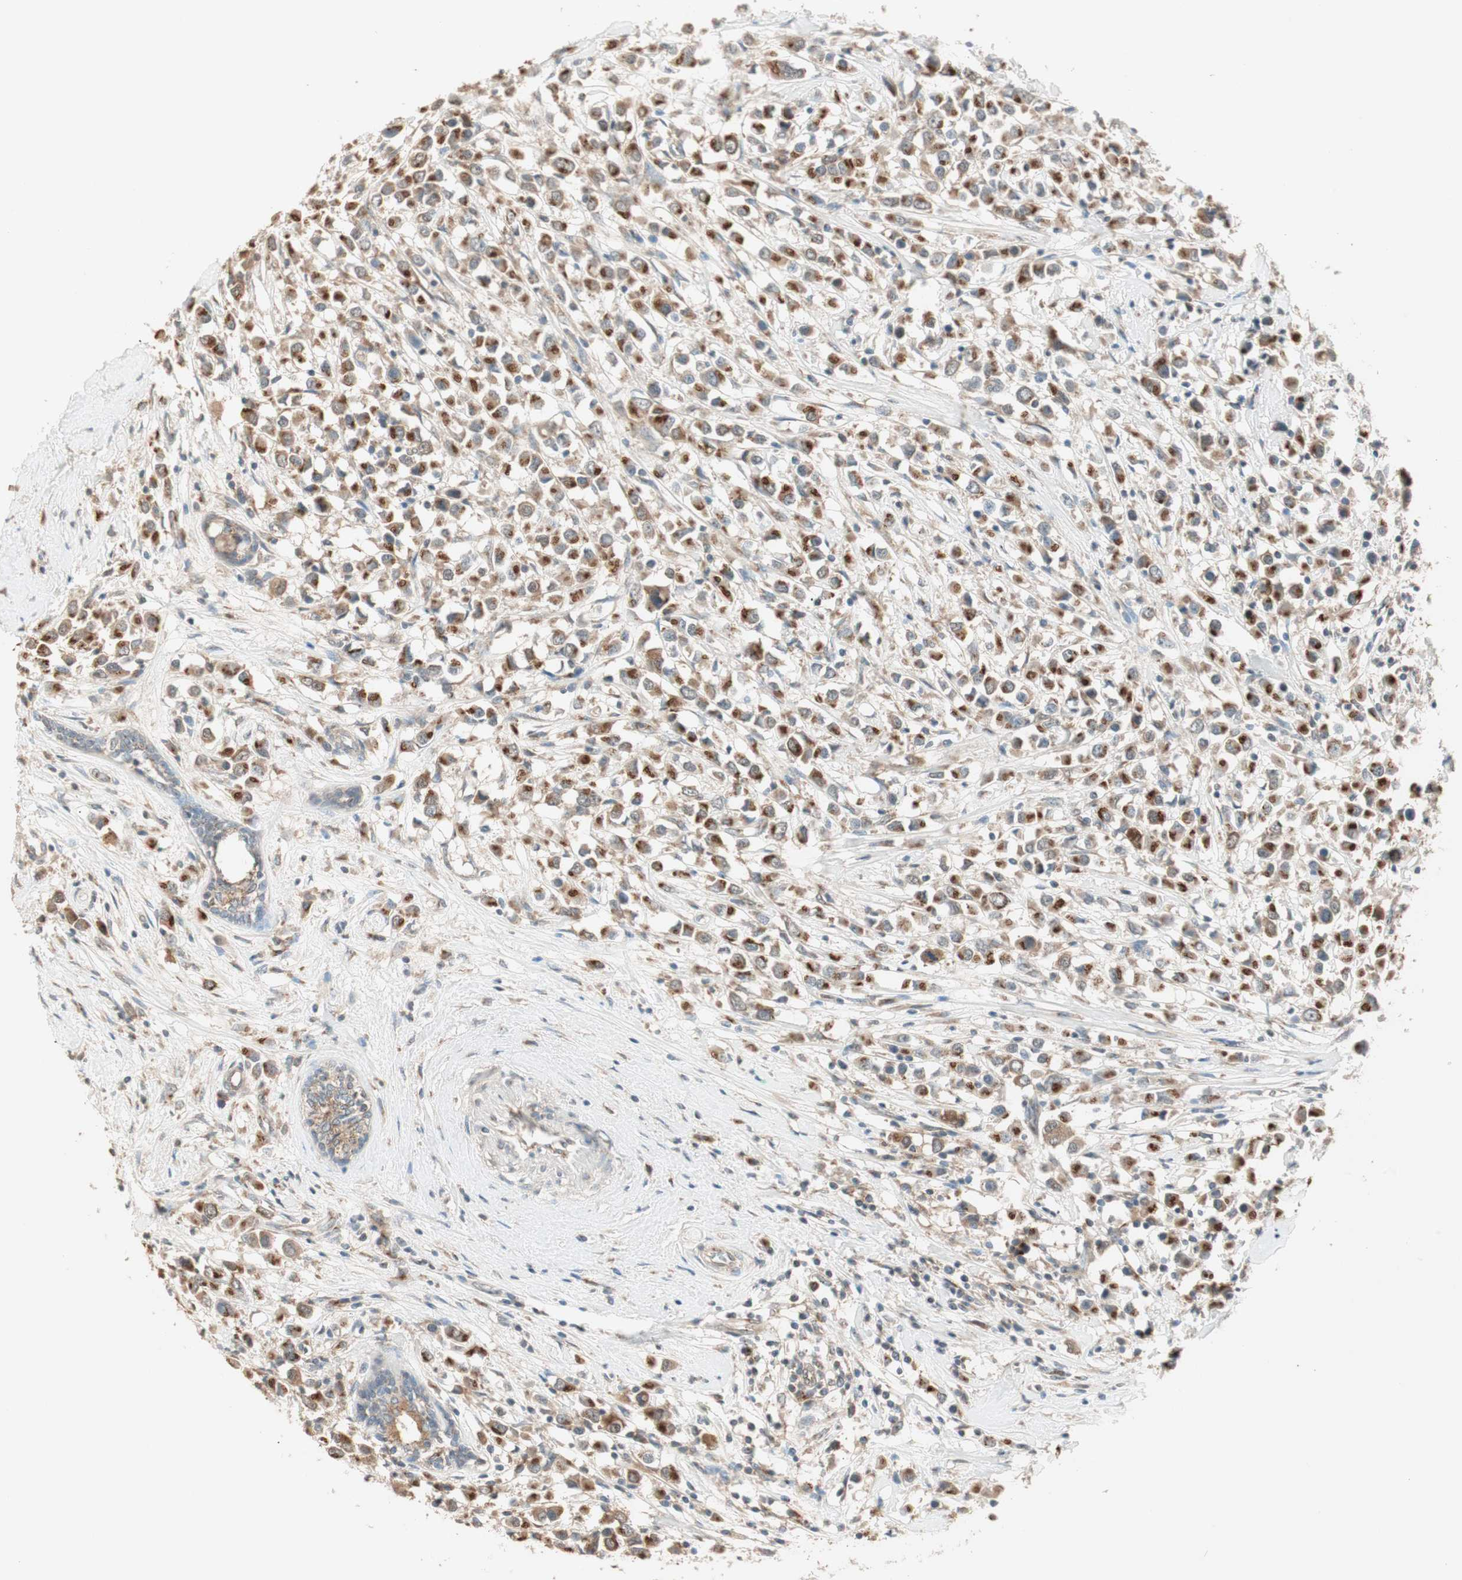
{"staining": {"intensity": "moderate", "quantity": ">75%", "location": "cytoplasmic/membranous"}, "tissue": "breast cancer", "cell_type": "Tumor cells", "image_type": "cancer", "snomed": [{"axis": "morphology", "description": "Duct carcinoma"}, {"axis": "topography", "description": "Breast"}], "caption": "Tumor cells show medium levels of moderate cytoplasmic/membranous positivity in about >75% of cells in human breast invasive ductal carcinoma.", "gene": "SEC16A", "patient": {"sex": "female", "age": 61}}